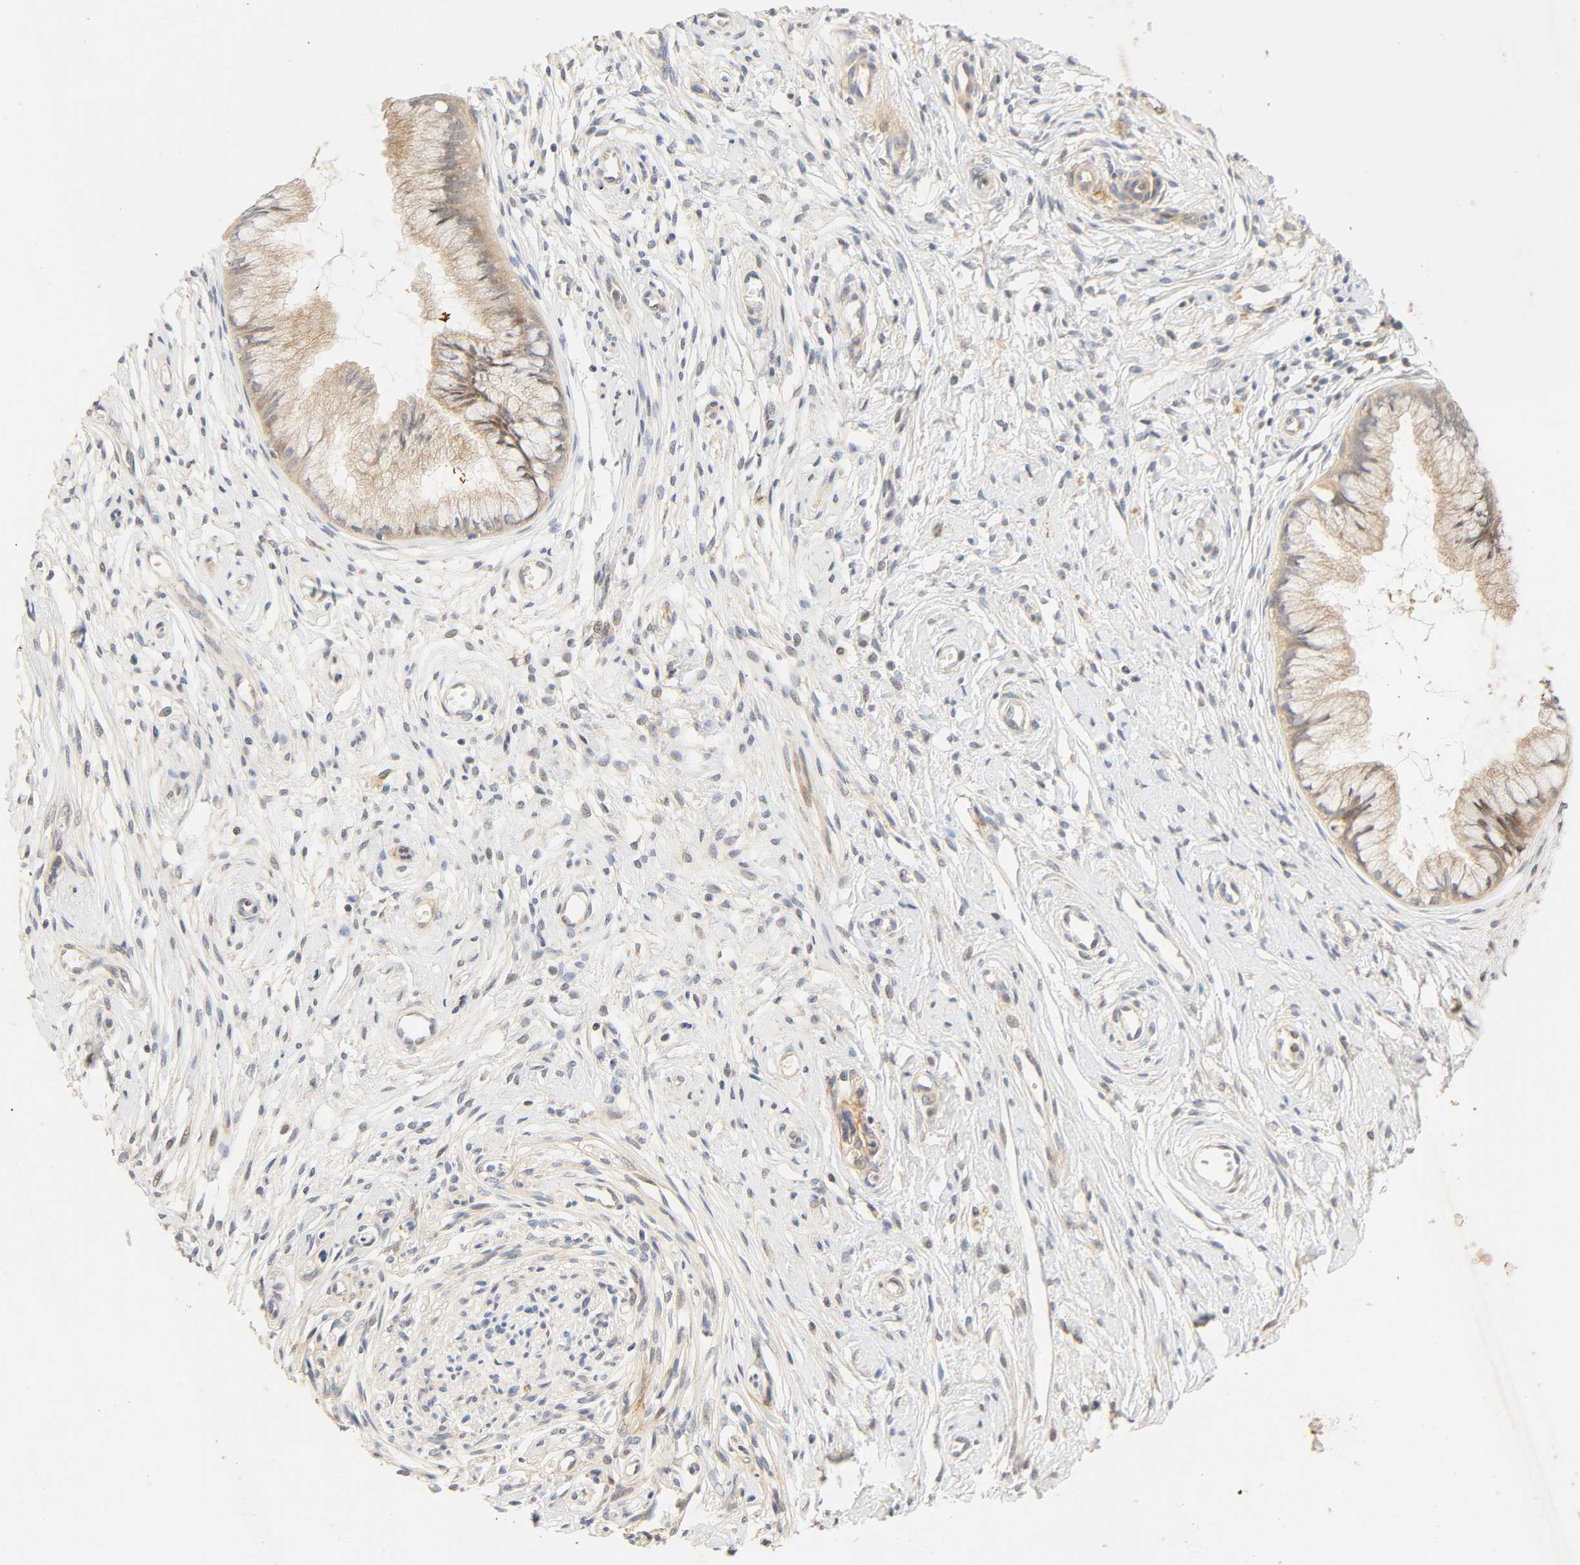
{"staining": {"intensity": "moderate", "quantity": "25%-75%", "location": "cytoplasmic/membranous"}, "tissue": "cervix", "cell_type": "Glandular cells", "image_type": "normal", "snomed": [{"axis": "morphology", "description": "Normal tissue, NOS"}, {"axis": "topography", "description": "Cervix"}], "caption": "An IHC image of unremarkable tissue is shown. Protein staining in brown highlights moderate cytoplasmic/membranous positivity in cervix within glandular cells.", "gene": "CACNA1G", "patient": {"sex": "female", "age": 39}}